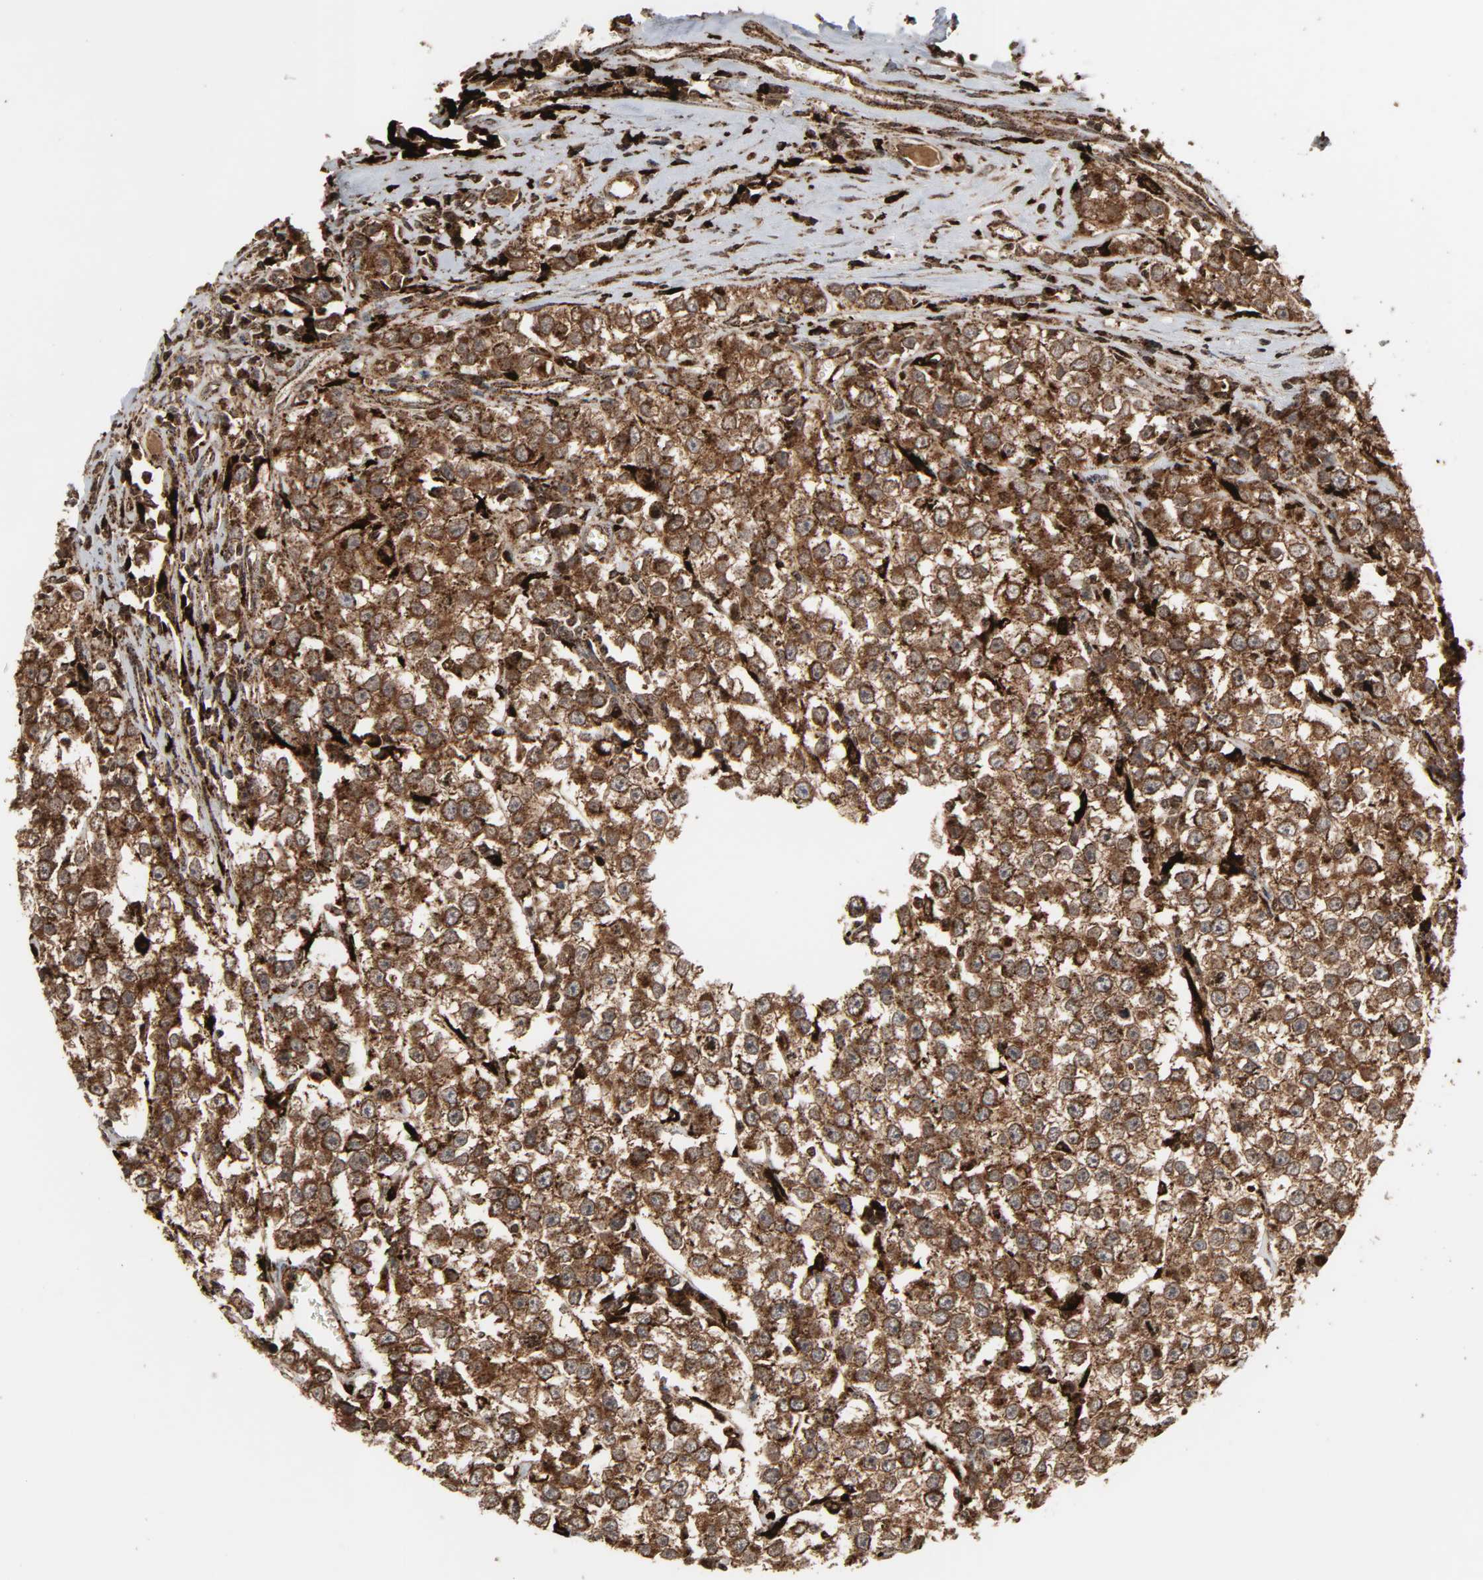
{"staining": {"intensity": "strong", "quantity": ">75%", "location": "cytoplasmic/membranous"}, "tissue": "testis cancer", "cell_type": "Tumor cells", "image_type": "cancer", "snomed": [{"axis": "morphology", "description": "Seminoma, NOS"}, {"axis": "morphology", "description": "Carcinoma, Embryonal, NOS"}, {"axis": "topography", "description": "Testis"}], "caption": "Protein staining of testis cancer tissue exhibits strong cytoplasmic/membranous positivity in approximately >75% of tumor cells.", "gene": "PSAP", "patient": {"sex": "male", "age": 52}}